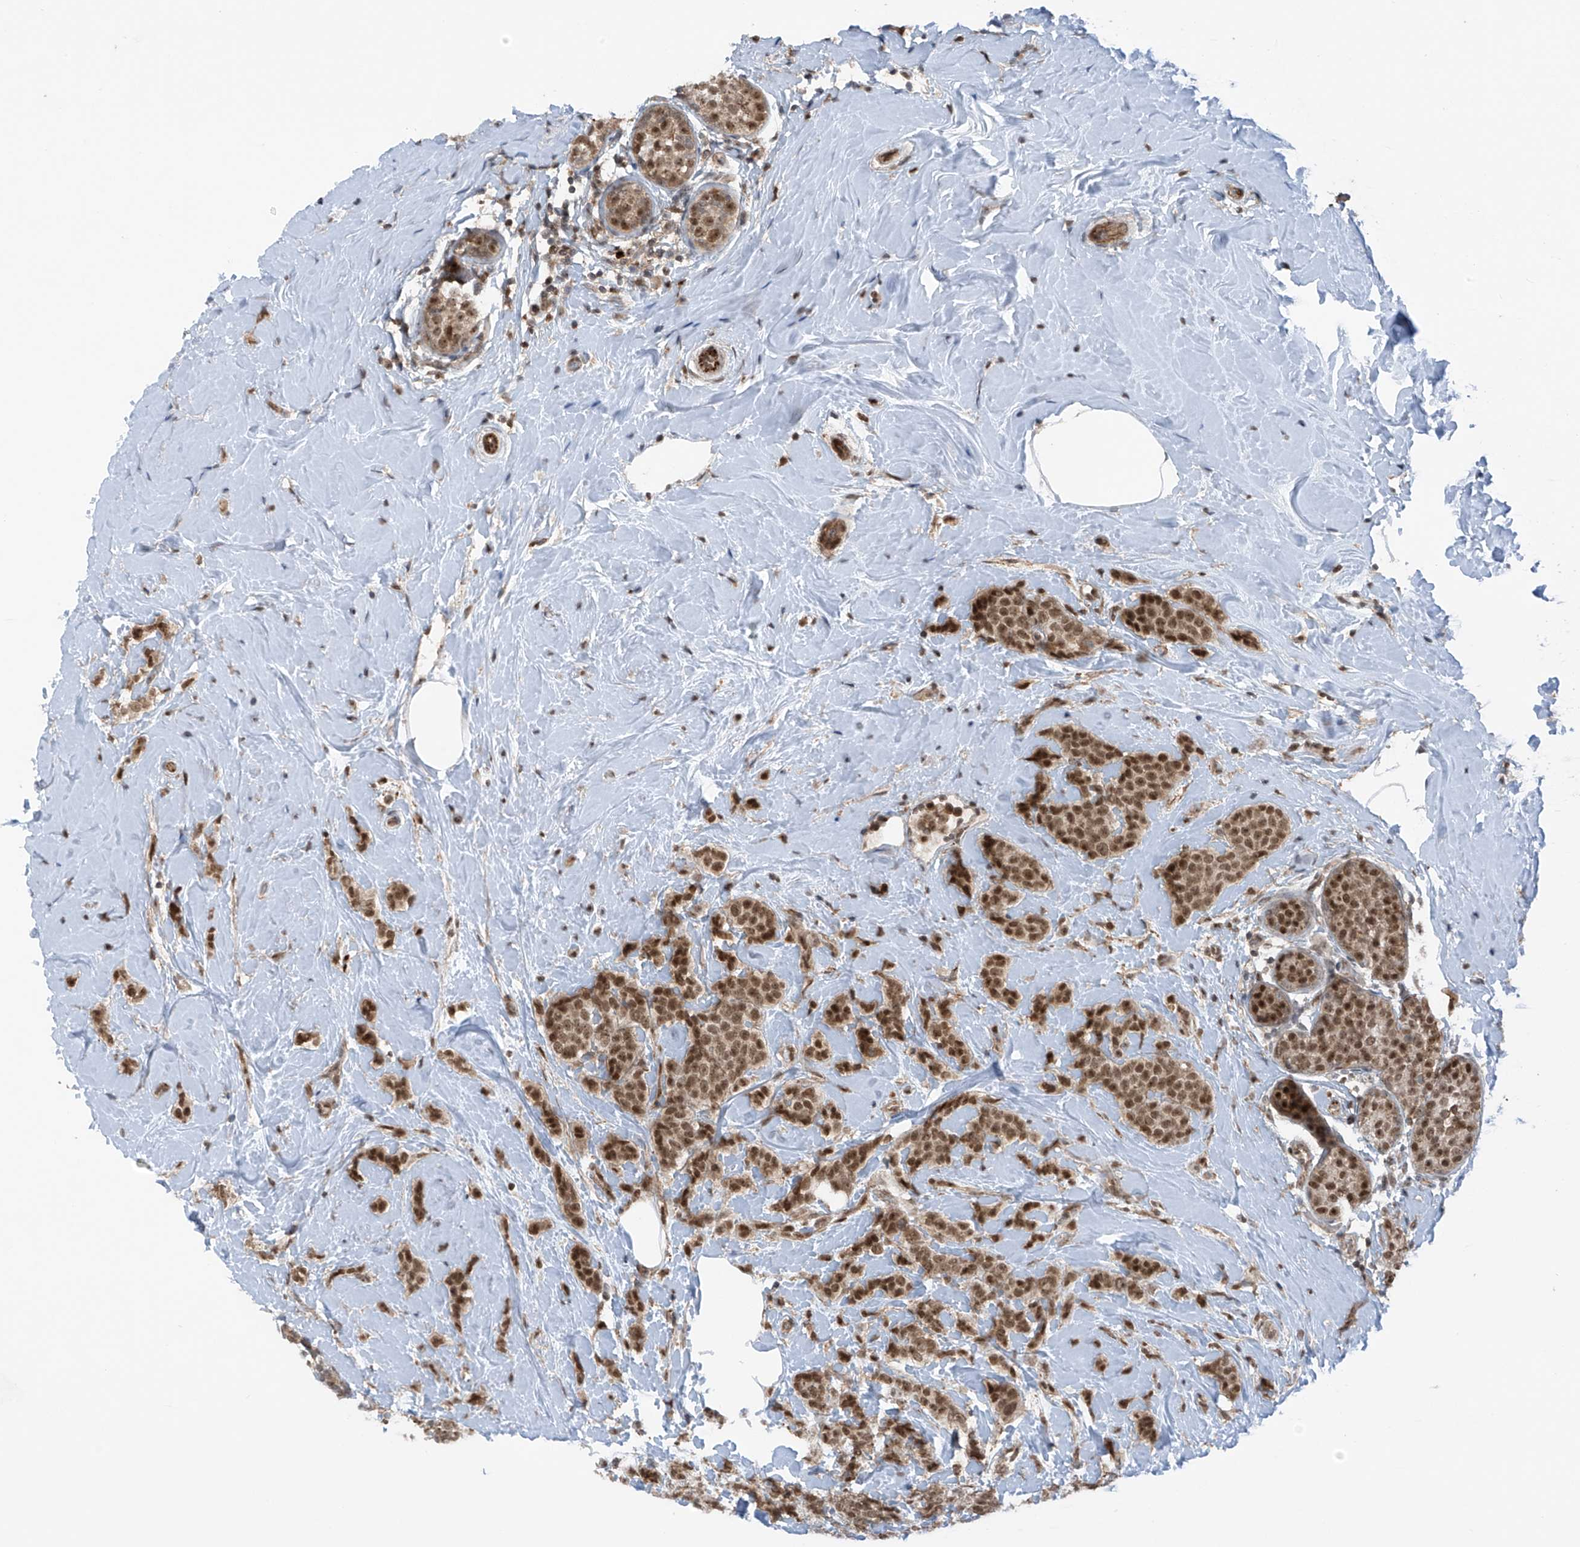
{"staining": {"intensity": "moderate", "quantity": ">75%", "location": "nuclear"}, "tissue": "breast cancer", "cell_type": "Tumor cells", "image_type": "cancer", "snomed": [{"axis": "morphology", "description": "Lobular carcinoma, in situ"}, {"axis": "morphology", "description": "Lobular carcinoma"}, {"axis": "topography", "description": "Breast"}], "caption": "Immunohistochemistry photomicrograph of neoplastic tissue: human breast cancer (lobular carcinoma in situ) stained using IHC exhibits medium levels of moderate protein expression localized specifically in the nuclear of tumor cells, appearing as a nuclear brown color.", "gene": "REPIN1", "patient": {"sex": "female", "age": 41}}